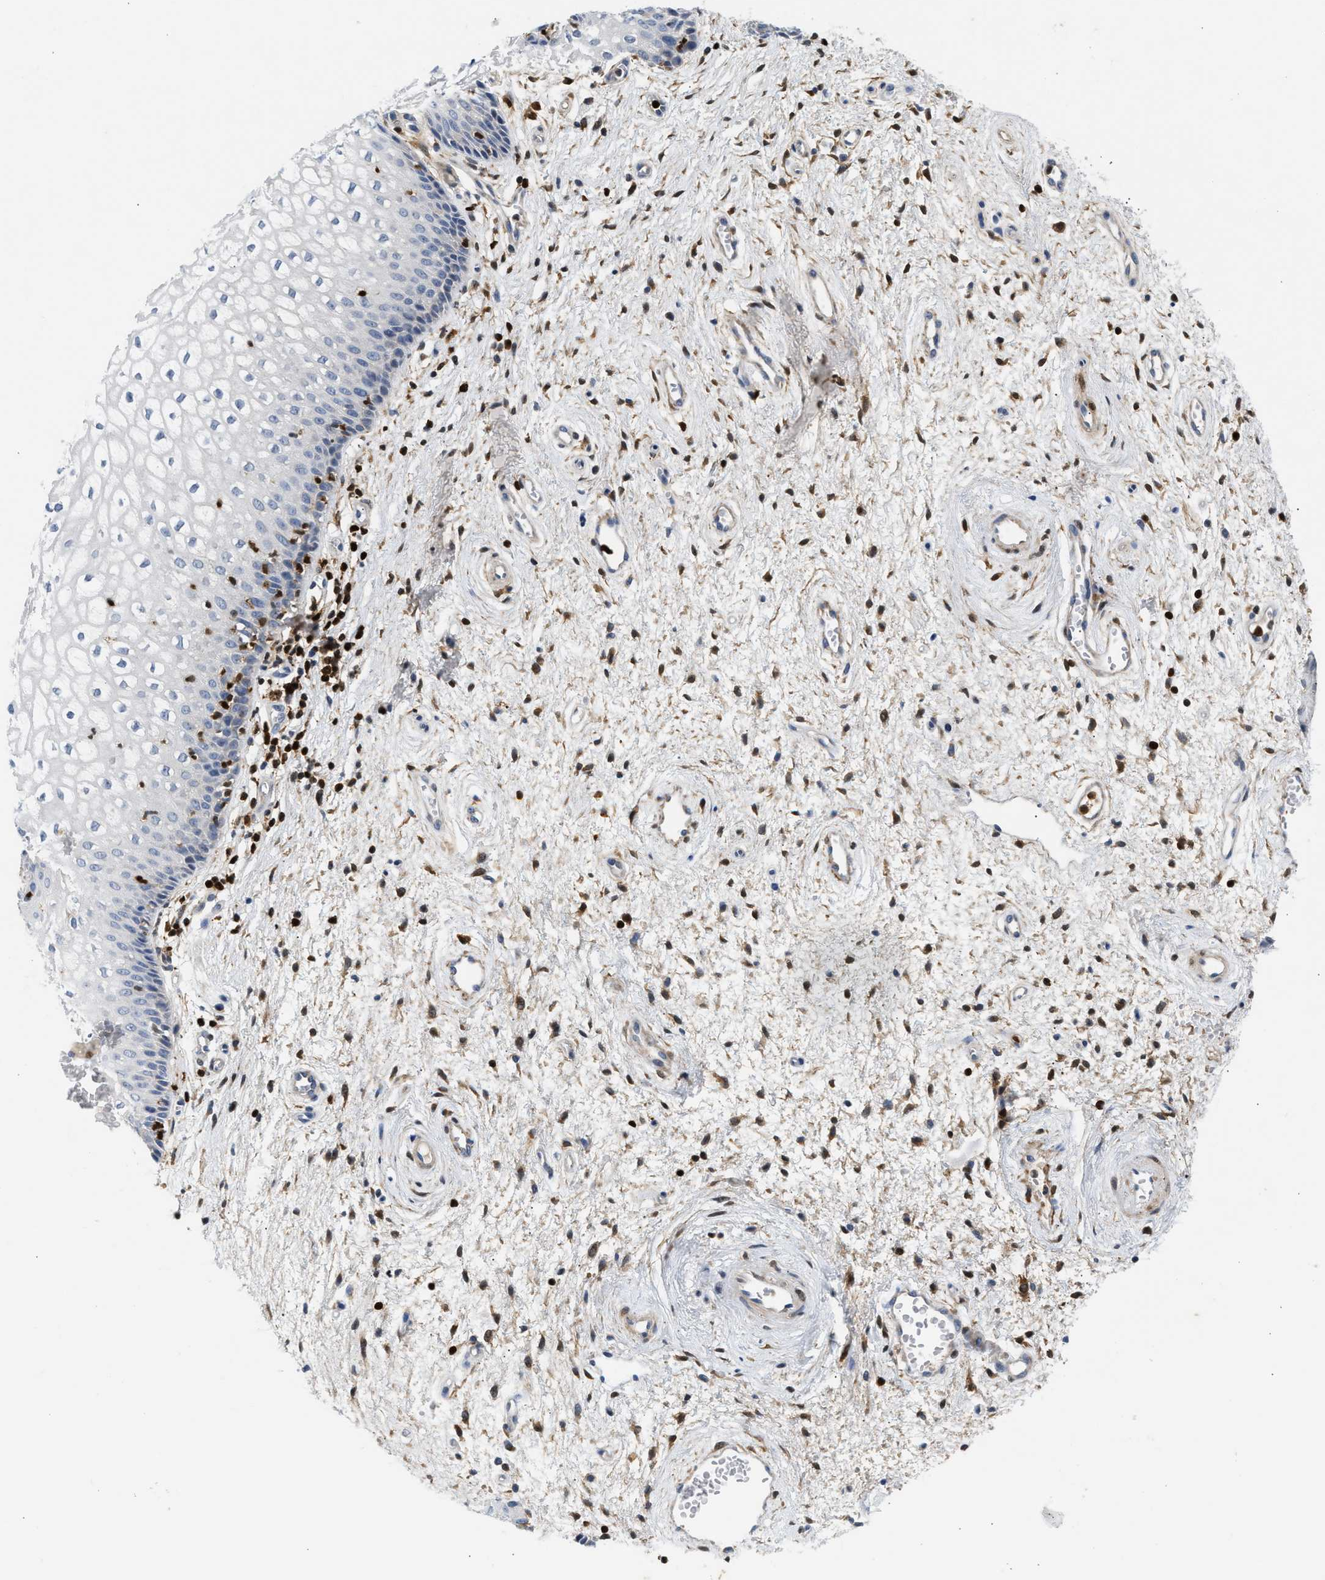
{"staining": {"intensity": "negative", "quantity": "none", "location": "none"}, "tissue": "vagina", "cell_type": "Squamous epithelial cells", "image_type": "normal", "snomed": [{"axis": "morphology", "description": "Normal tissue, NOS"}, {"axis": "topography", "description": "Vagina"}], "caption": "This is an IHC photomicrograph of normal human vagina. There is no staining in squamous epithelial cells.", "gene": "SLIT2", "patient": {"sex": "female", "age": 34}}